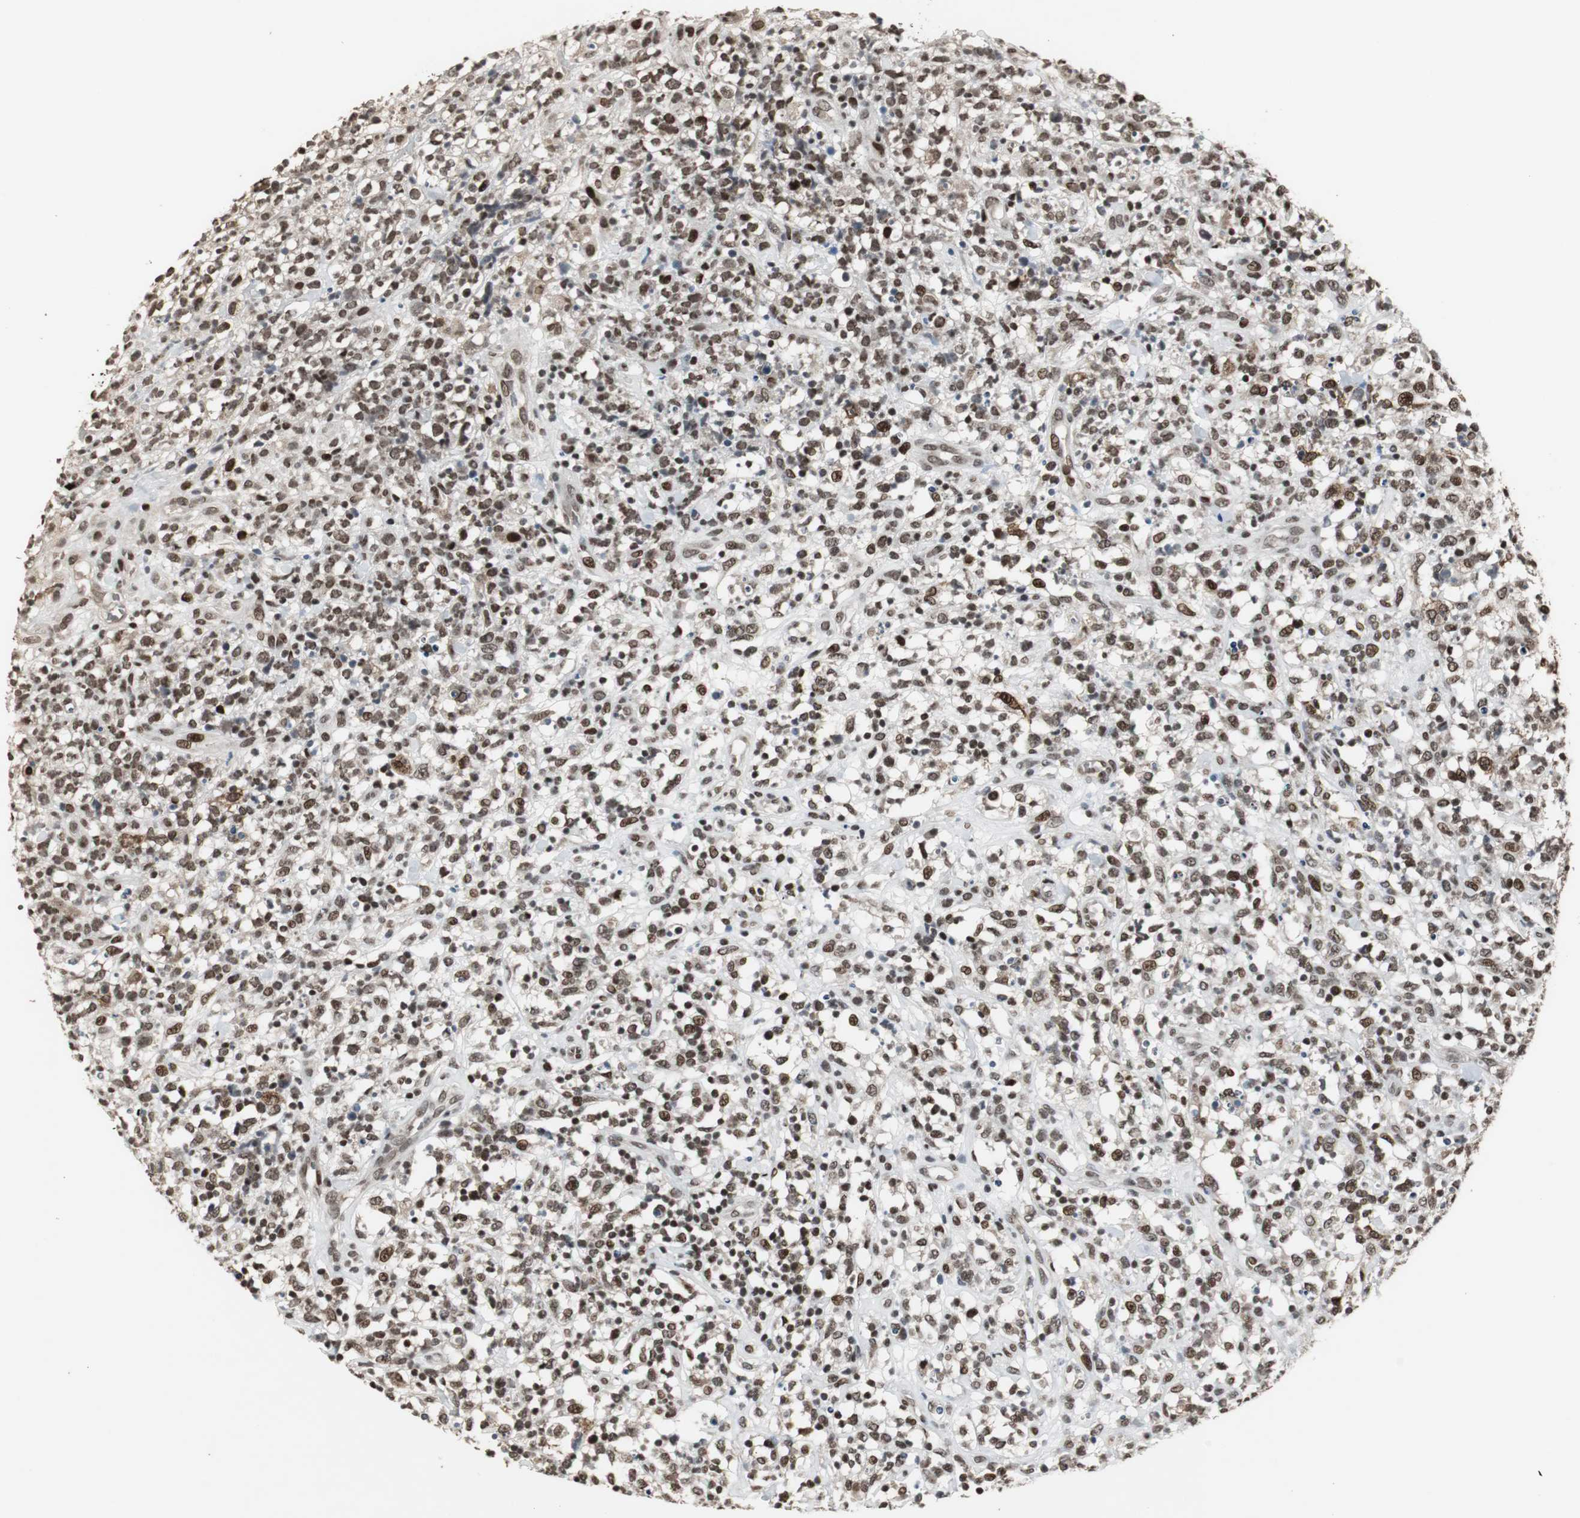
{"staining": {"intensity": "moderate", "quantity": ">75%", "location": "cytoplasmic/membranous,nuclear"}, "tissue": "lymphoma", "cell_type": "Tumor cells", "image_type": "cancer", "snomed": [{"axis": "morphology", "description": "Malignant lymphoma, non-Hodgkin's type, High grade"}, {"axis": "topography", "description": "Lymph node"}], "caption": "An IHC histopathology image of neoplastic tissue is shown. Protein staining in brown labels moderate cytoplasmic/membranous and nuclear positivity in malignant lymphoma, non-Hodgkin's type (high-grade) within tumor cells. (Stains: DAB (3,3'-diaminobenzidine) in brown, nuclei in blue, Microscopy: brightfield microscopy at high magnification).", "gene": "TAF5", "patient": {"sex": "female", "age": 73}}